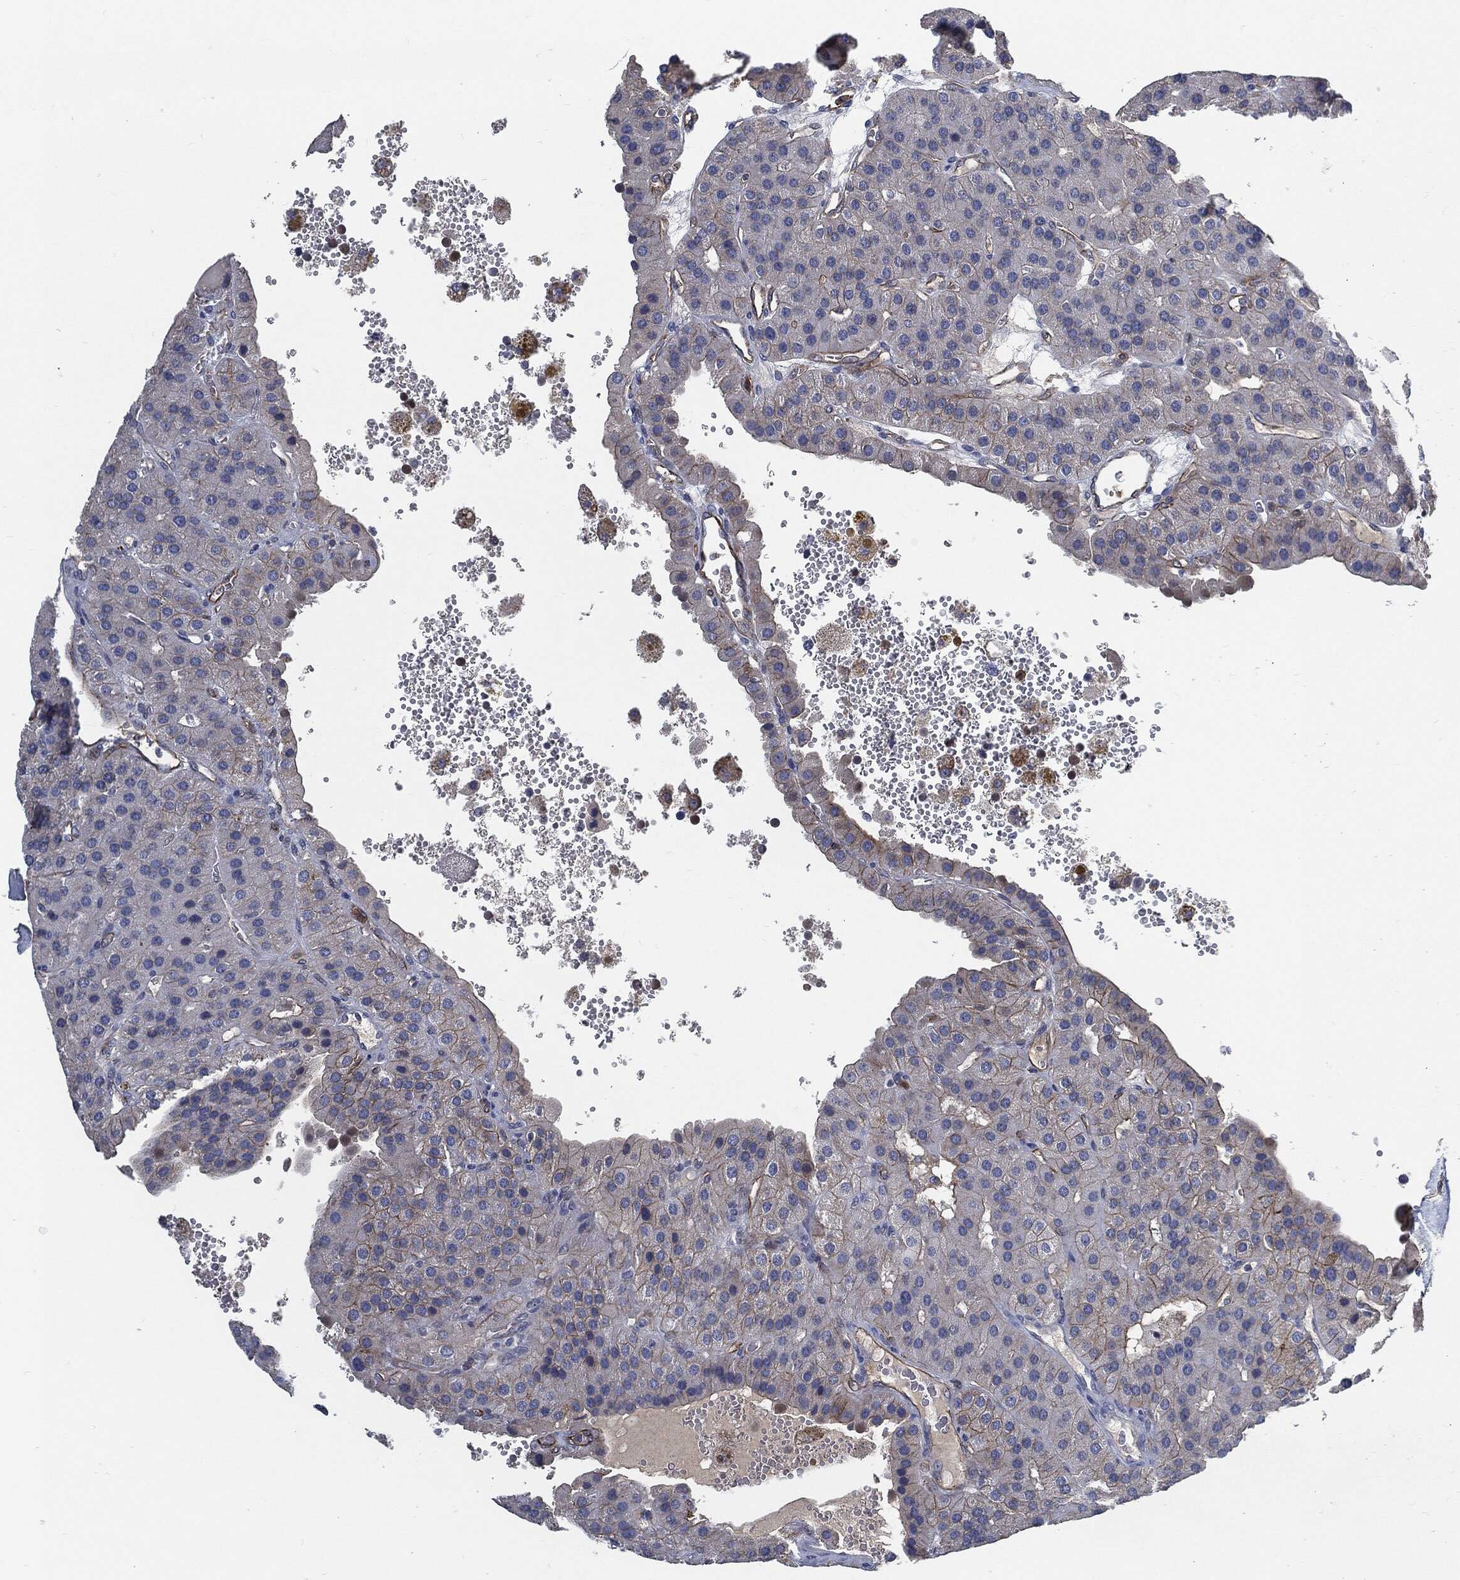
{"staining": {"intensity": "moderate", "quantity": "<25%", "location": "cytoplasmic/membranous"}, "tissue": "parathyroid gland", "cell_type": "Glandular cells", "image_type": "normal", "snomed": [{"axis": "morphology", "description": "Normal tissue, NOS"}, {"axis": "morphology", "description": "Adenoma, NOS"}, {"axis": "topography", "description": "Parathyroid gland"}], "caption": "Protein staining of normal parathyroid gland reveals moderate cytoplasmic/membranous expression in approximately <25% of glandular cells.", "gene": "SVIL", "patient": {"sex": "female", "age": 86}}